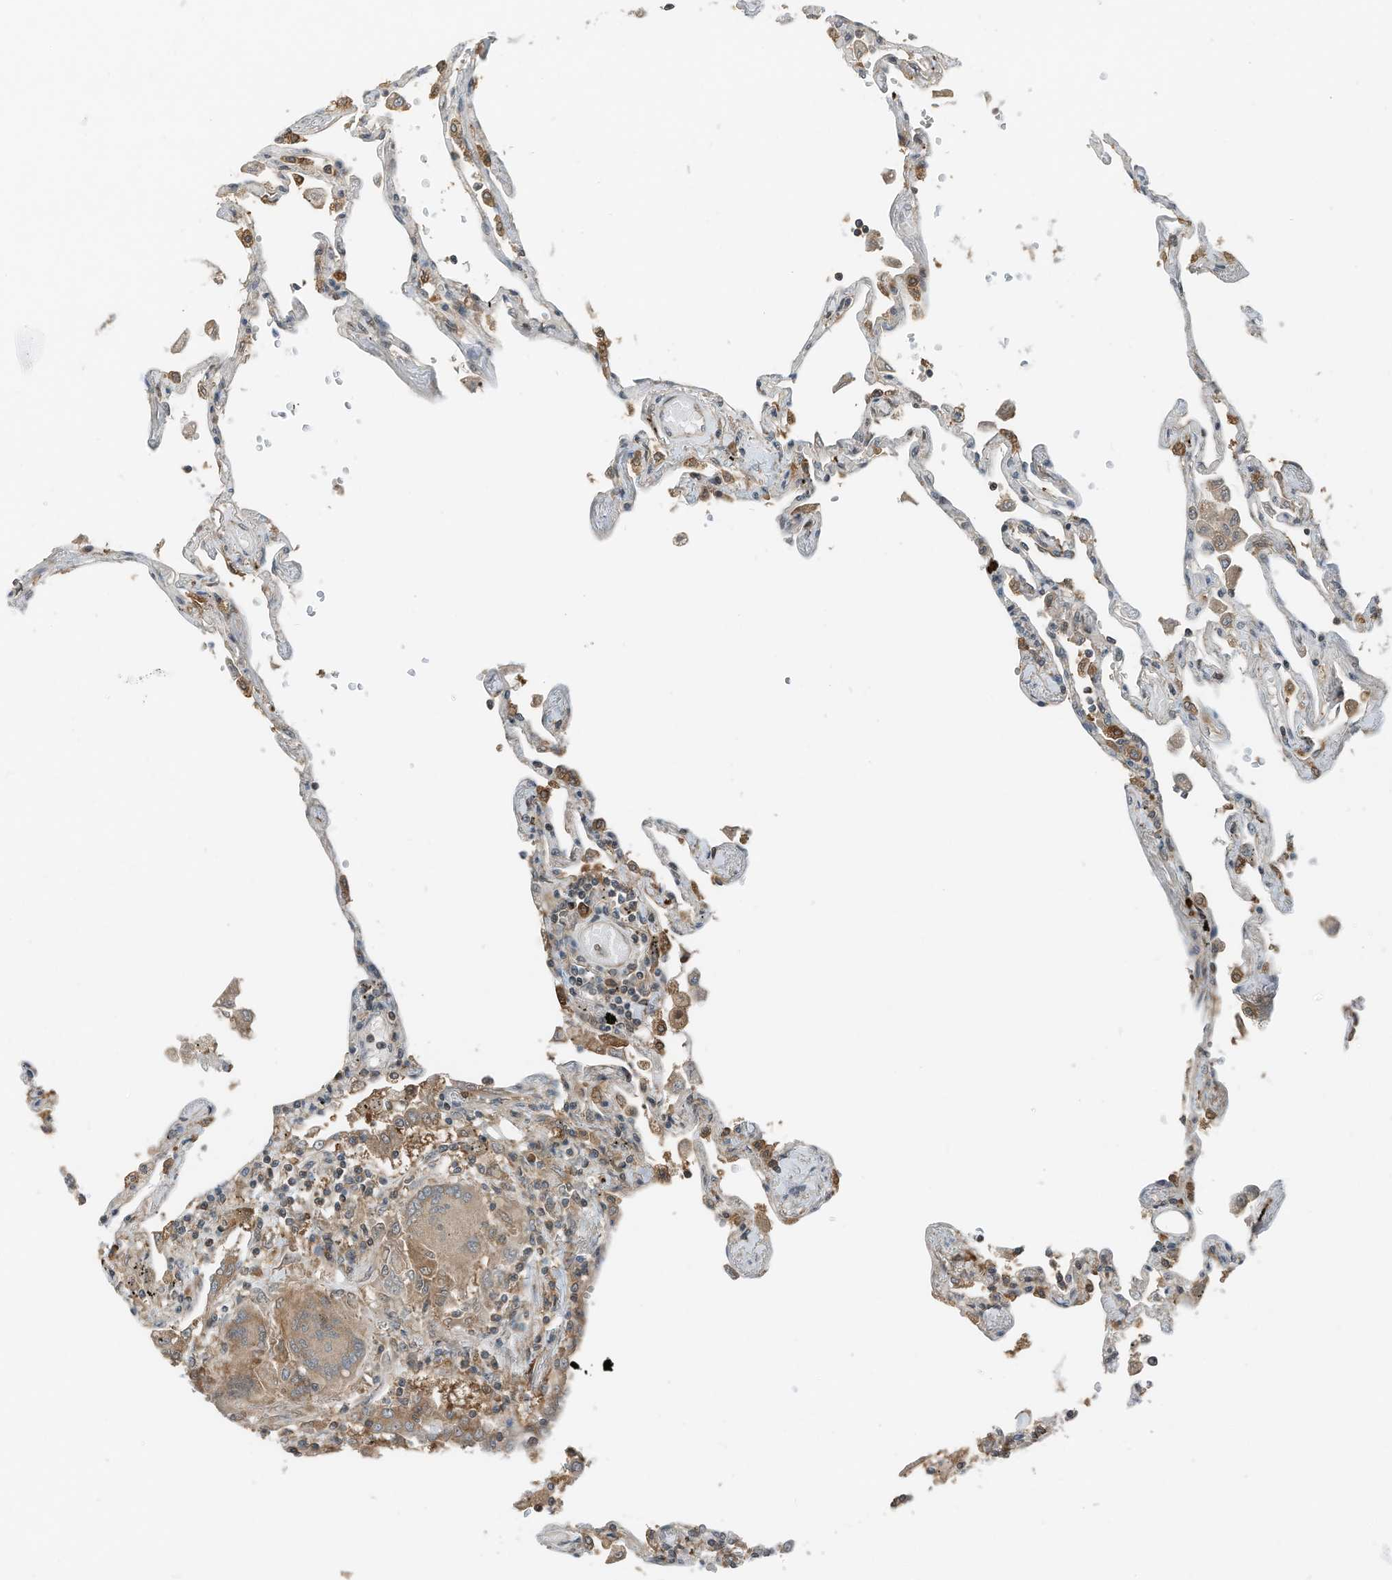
{"staining": {"intensity": "moderate", "quantity": "<25%", "location": "cytoplasmic/membranous"}, "tissue": "lung", "cell_type": "Alveolar cells", "image_type": "normal", "snomed": [{"axis": "morphology", "description": "Normal tissue, NOS"}, {"axis": "topography", "description": "Lung"}], "caption": "The immunohistochemical stain shows moderate cytoplasmic/membranous expression in alveolar cells of normal lung.", "gene": "RMND1", "patient": {"sex": "female", "age": 67}}